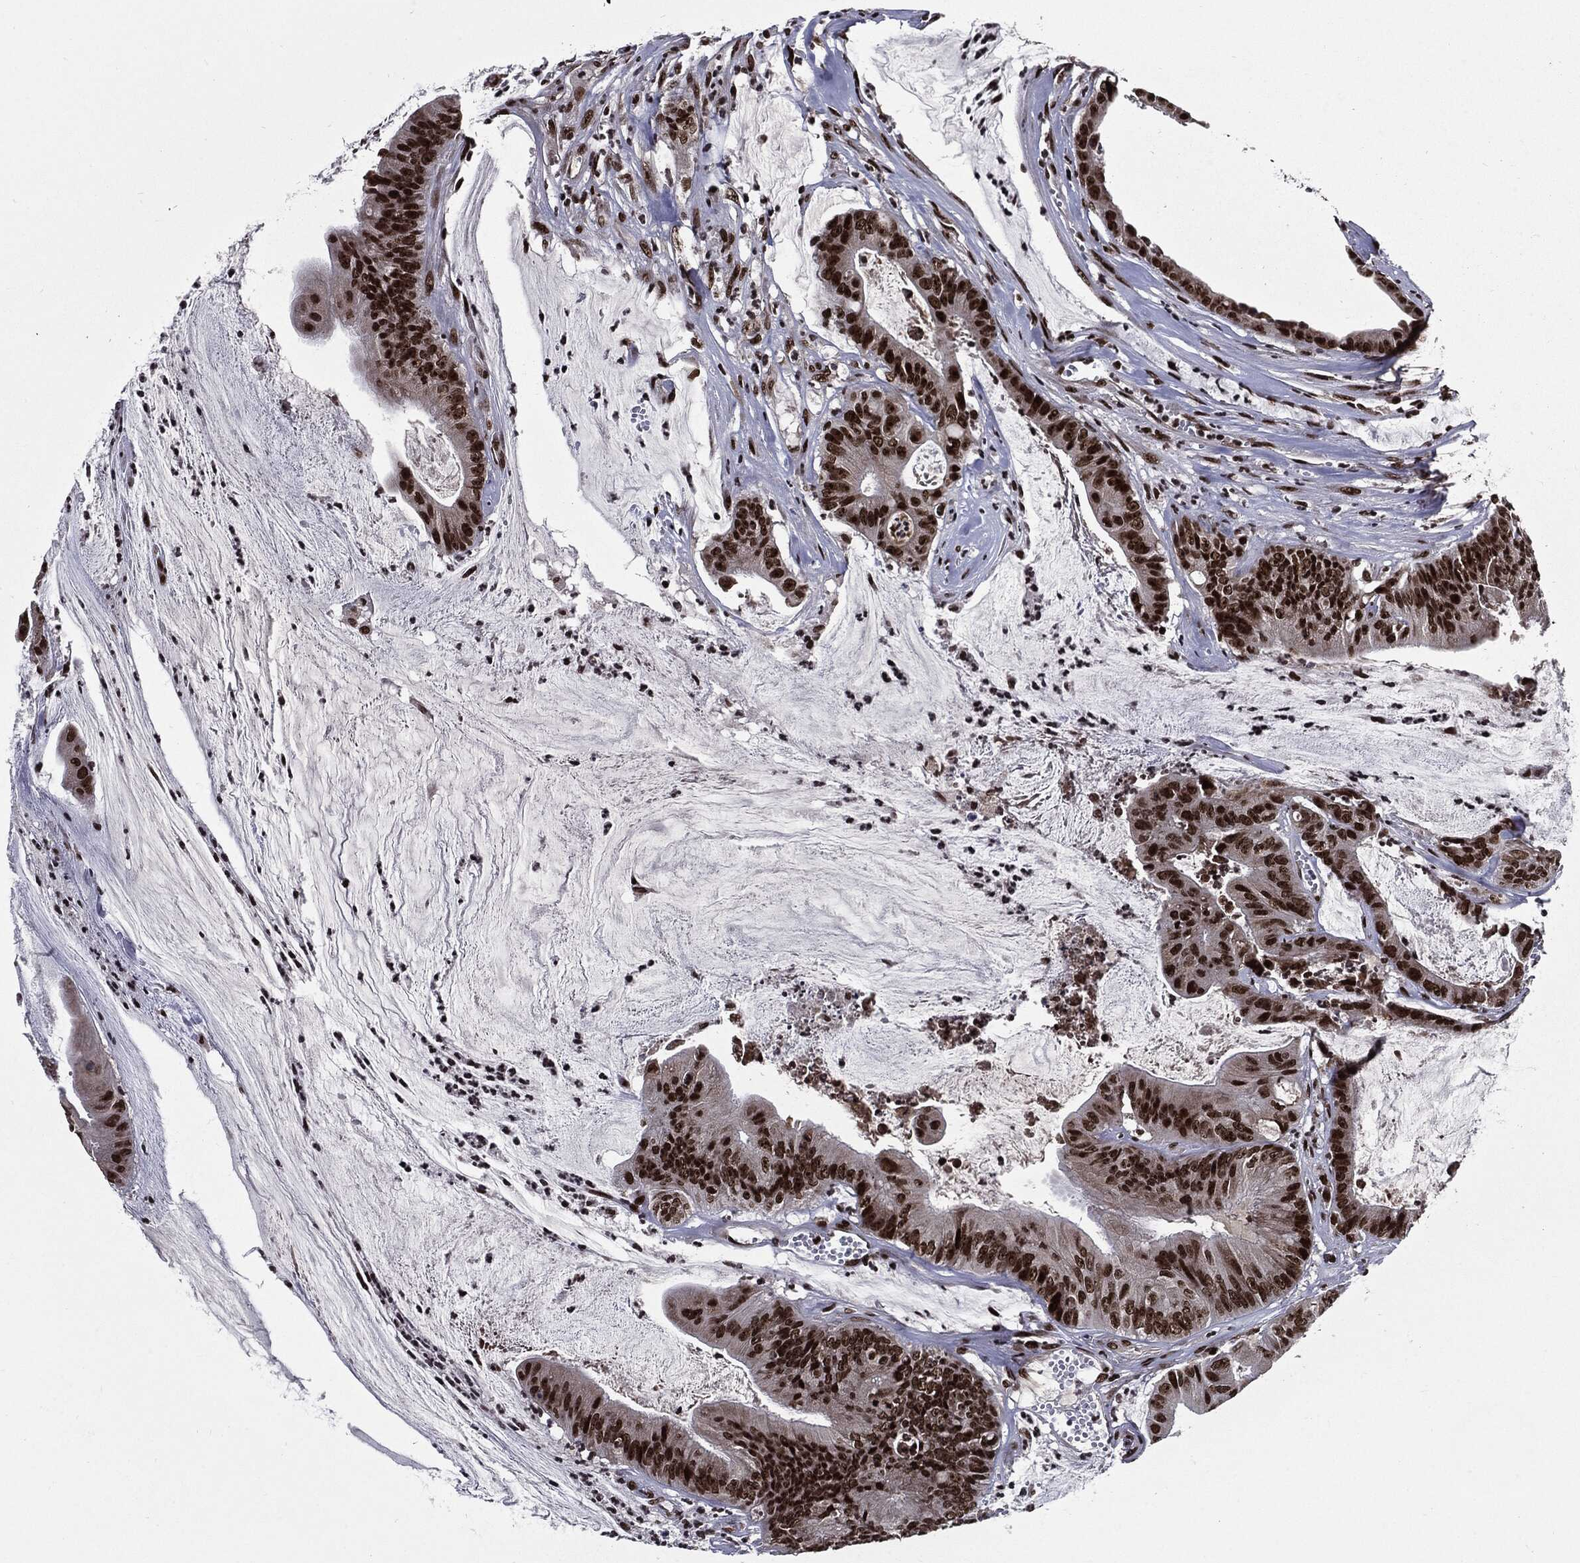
{"staining": {"intensity": "strong", "quantity": ">75%", "location": "nuclear"}, "tissue": "colorectal cancer", "cell_type": "Tumor cells", "image_type": "cancer", "snomed": [{"axis": "morphology", "description": "Adenocarcinoma, NOS"}, {"axis": "topography", "description": "Colon"}], "caption": "IHC staining of colorectal cancer, which shows high levels of strong nuclear staining in about >75% of tumor cells indicating strong nuclear protein expression. The staining was performed using DAB (3,3'-diaminobenzidine) (brown) for protein detection and nuclei were counterstained in hematoxylin (blue).", "gene": "ZFP91", "patient": {"sex": "female", "age": 69}}